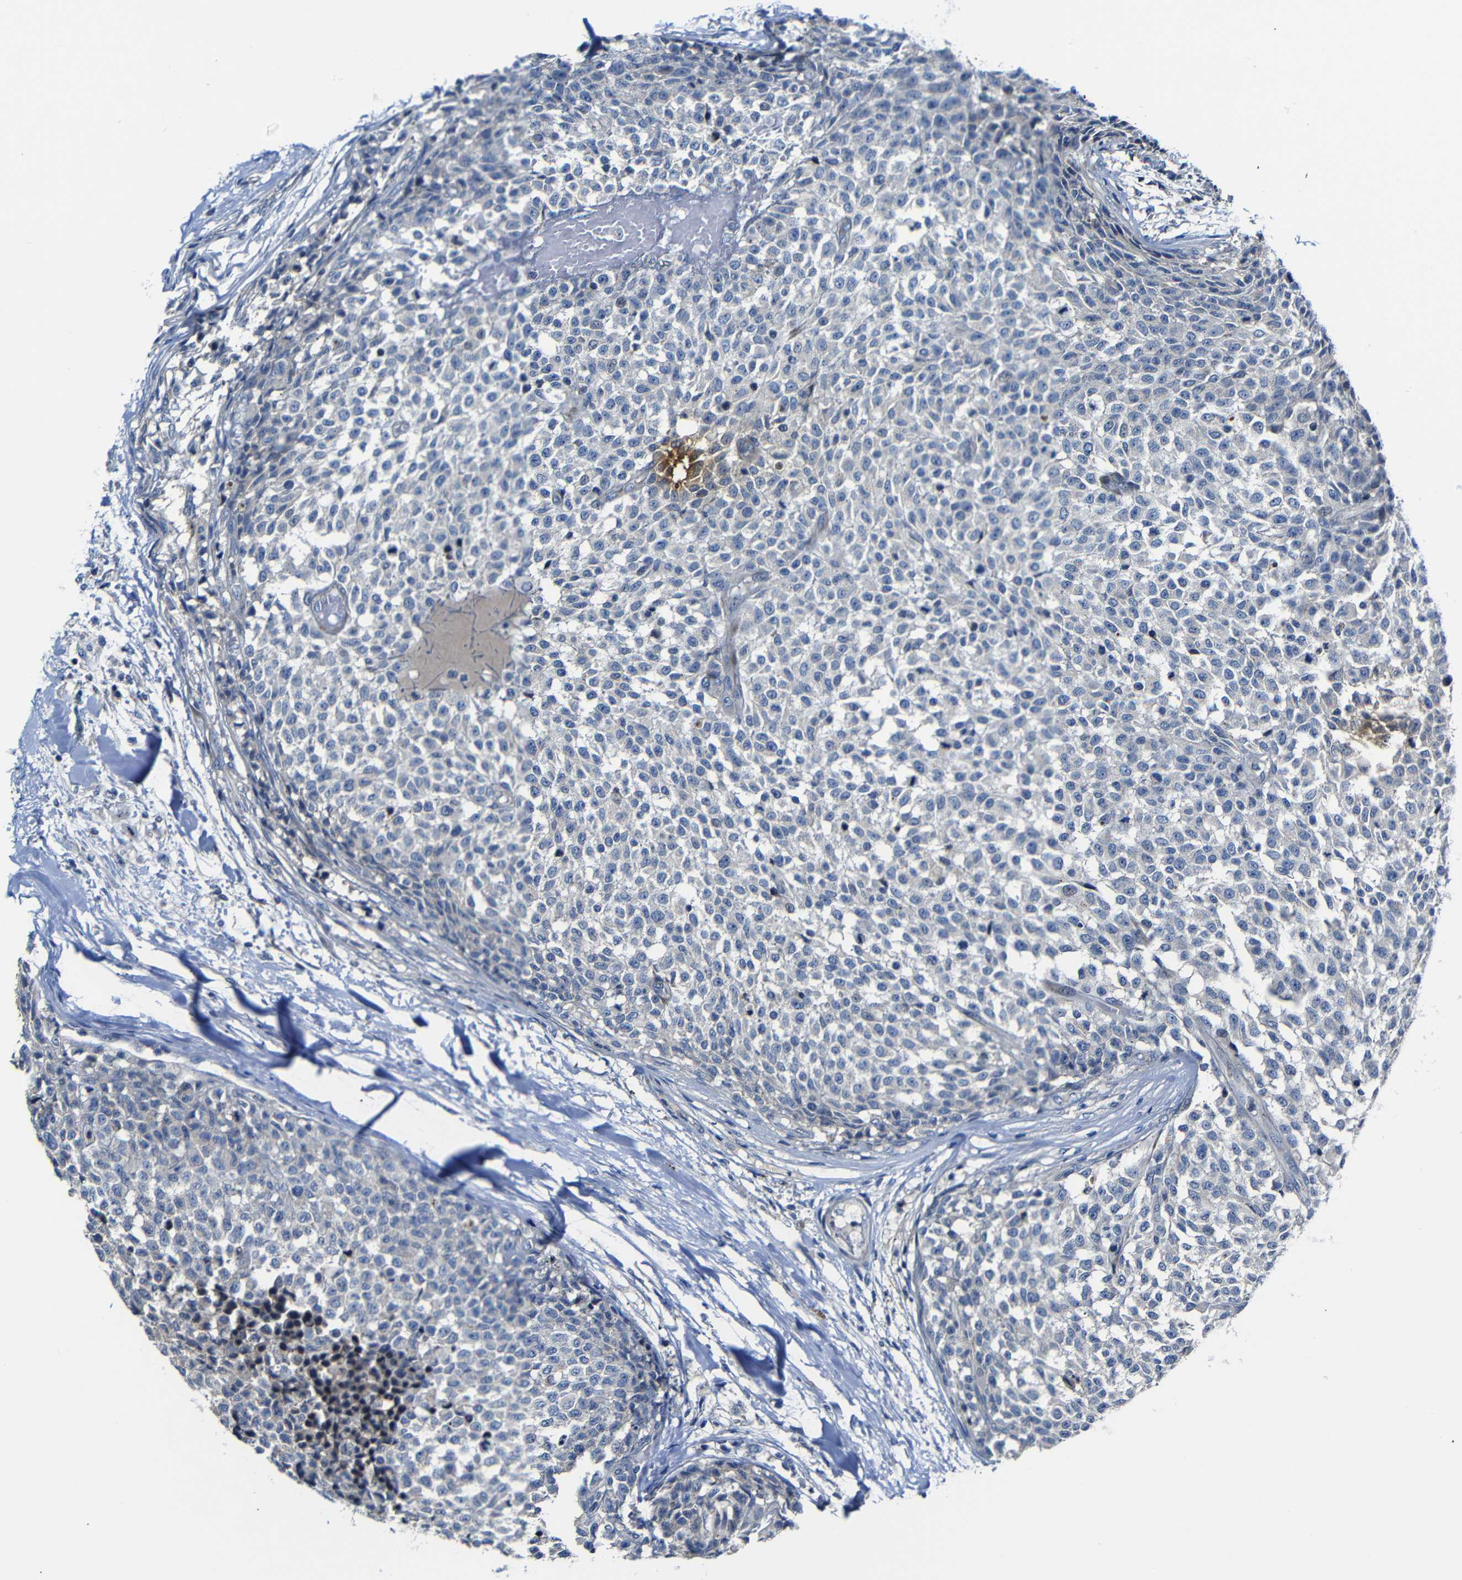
{"staining": {"intensity": "negative", "quantity": "none", "location": "none"}, "tissue": "testis cancer", "cell_type": "Tumor cells", "image_type": "cancer", "snomed": [{"axis": "morphology", "description": "Seminoma, NOS"}, {"axis": "topography", "description": "Testis"}], "caption": "The image demonstrates no significant positivity in tumor cells of testis seminoma. (DAB (3,3'-diaminobenzidine) immunohistochemistry (IHC) with hematoxylin counter stain).", "gene": "AFDN", "patient": {"sex": "male", "age": 59}}